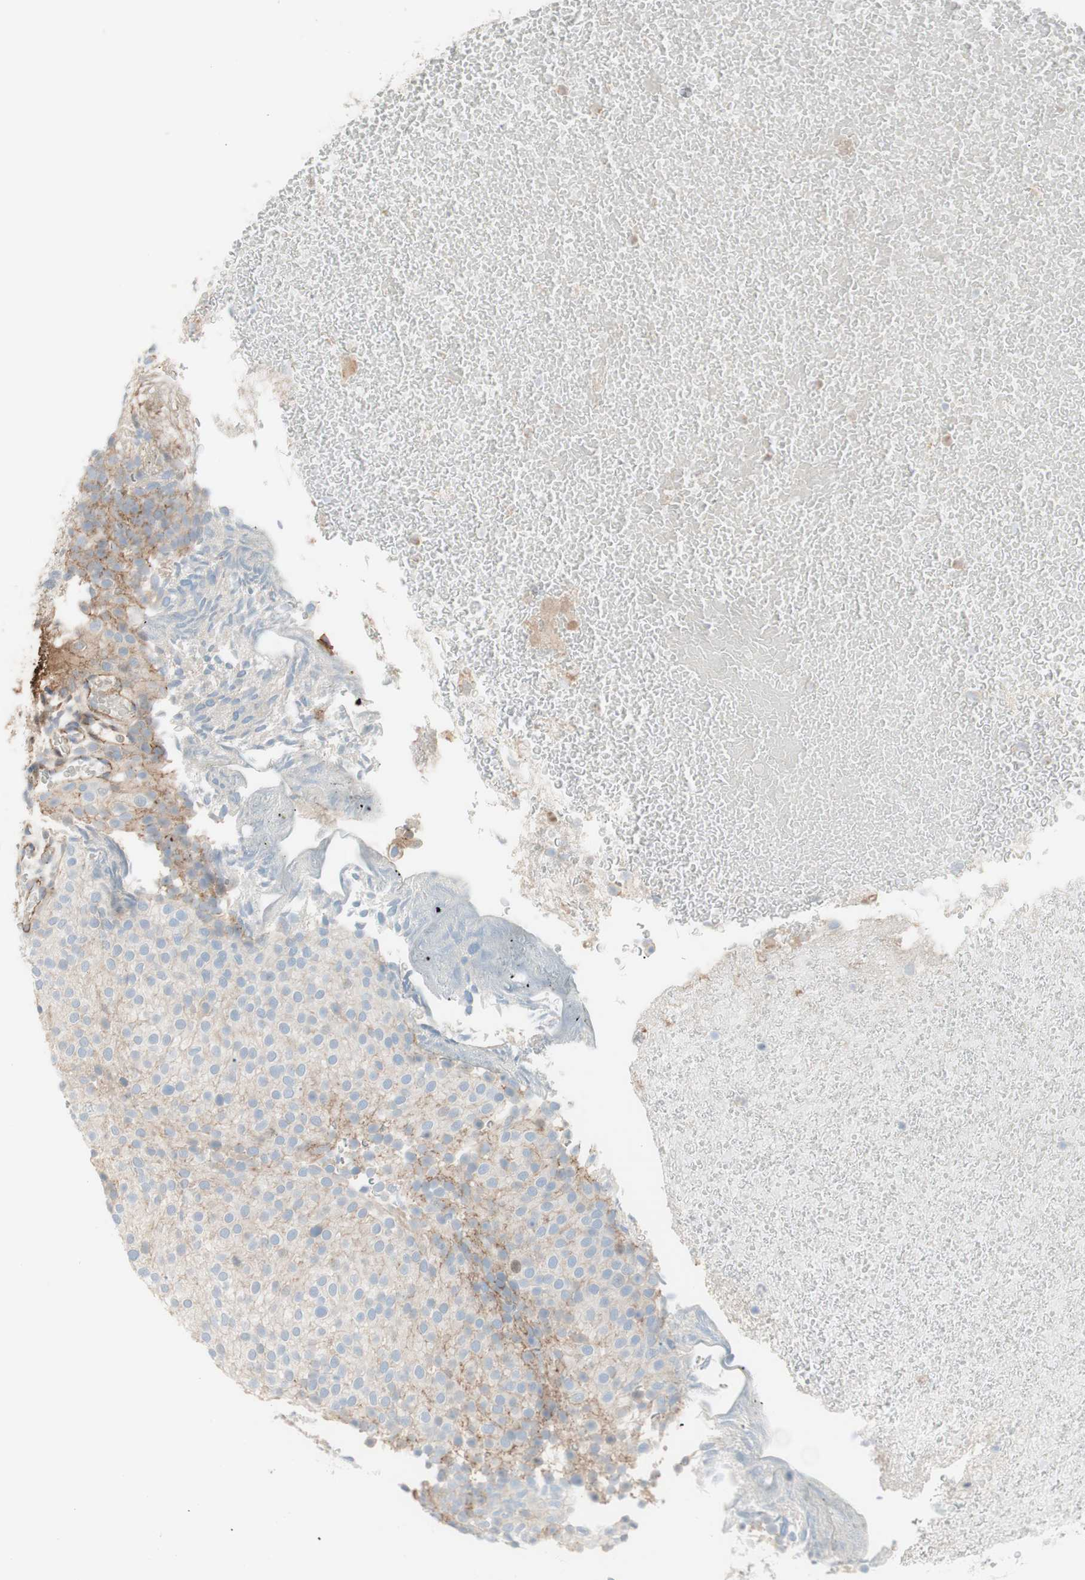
{"staining": {"intensity": "weak", "quantity": "25%-75%", "location": "cytoplasmic/membranous"}, "tissue": "urothelial cancer", "cell_type": "Tumor cells", "image_type": "cancer", "snomed": [{"axis": "morphology", "description": "Urothelial carcinoma, Low grade"}, {"axis": "topography", "description": "Urinary bladder"}], "caption": "A high-resolution micrograph shows IHC staining of urothelial cancer, which reveals weak cytoplasmic/membranous staining in about 25%-75% of tumor cells.", "gene": "TJP1", "patient": {"sex": "male", "age": 78}}